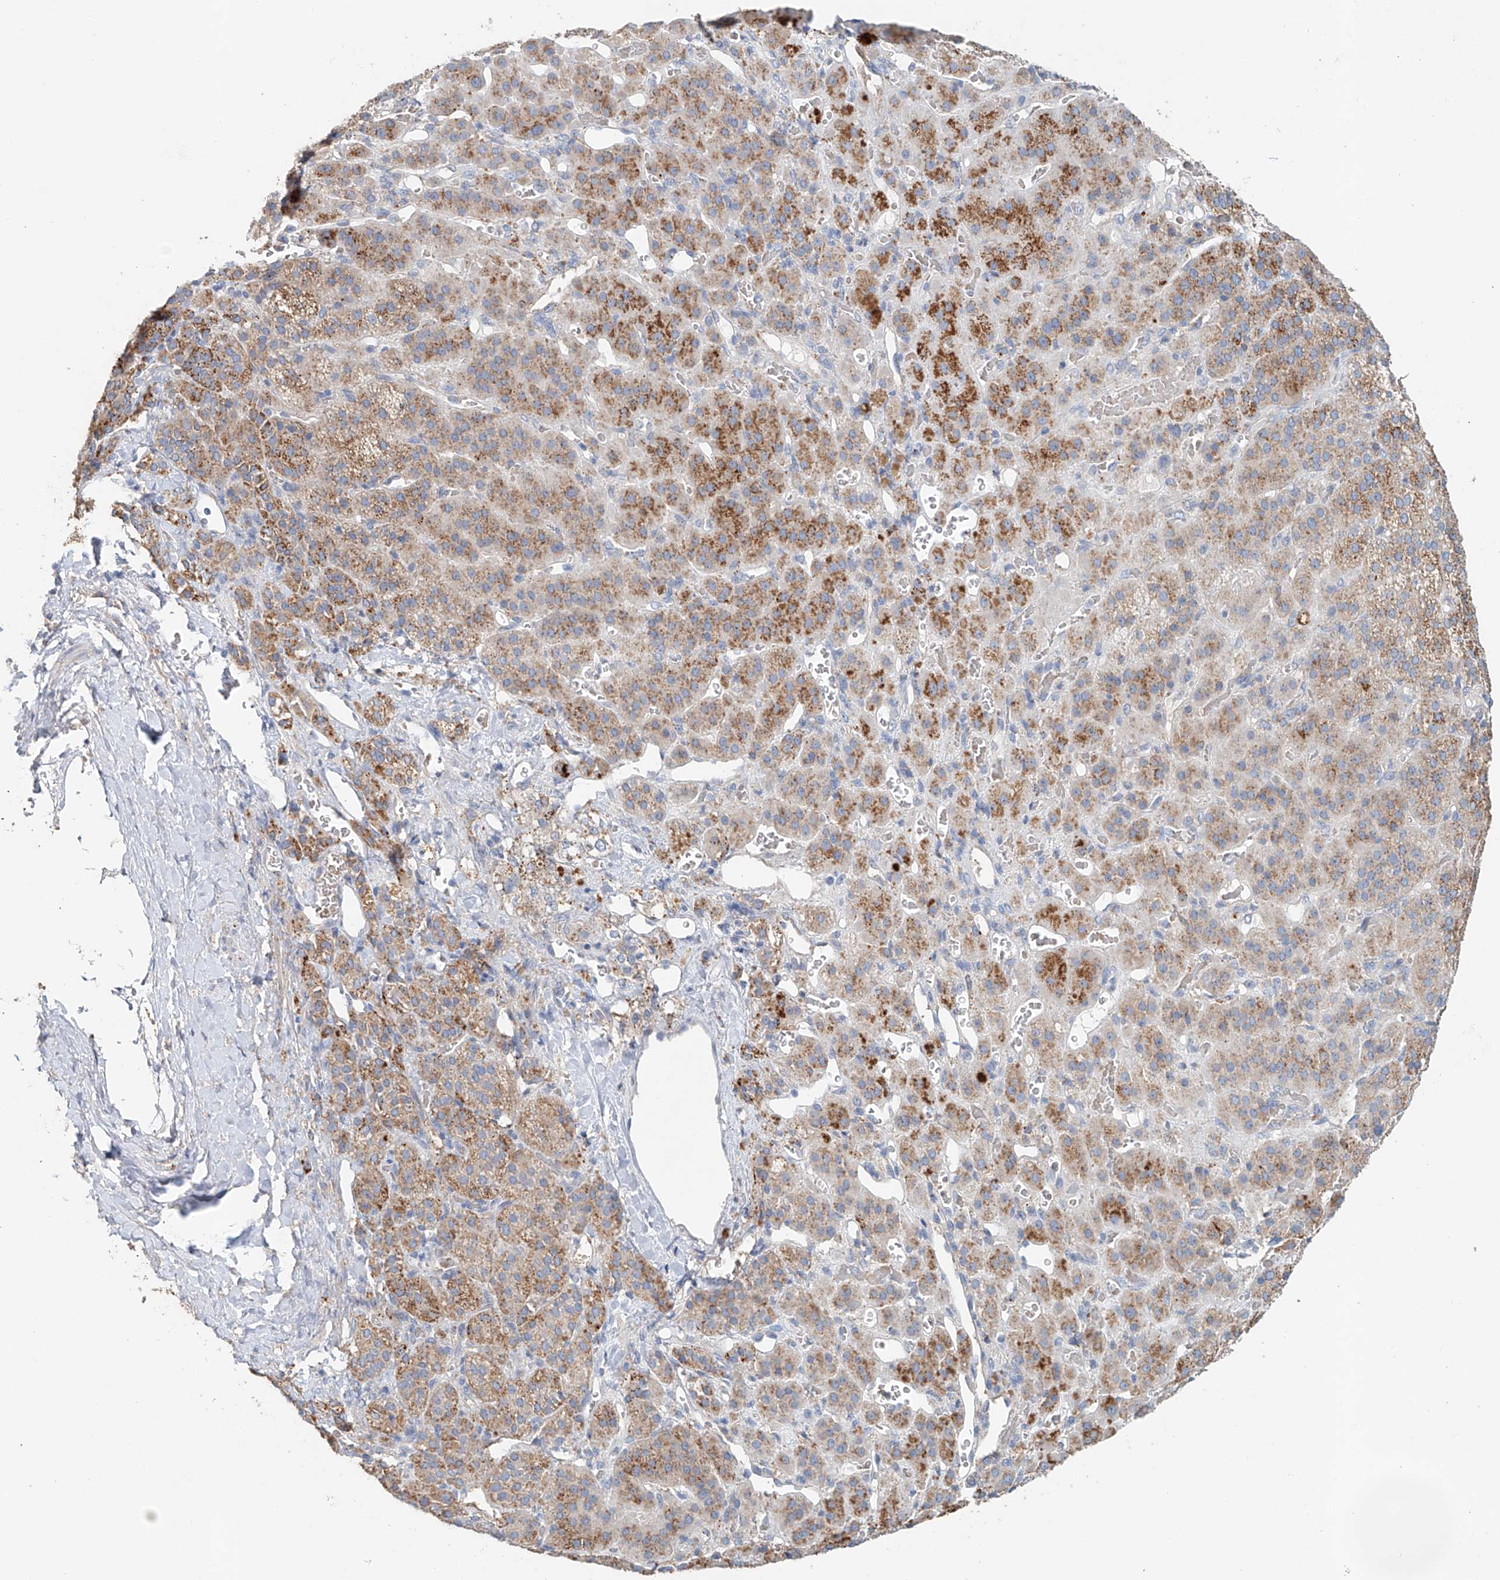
{"staining": {"intensity": "moderate", "quantity": "25%-75%", "location": "cytoplasmic/membranous"}, "tissue": "adrenal gland", "cell_type": "Glandular cells", "image_type": "normal", "snomed": [{"axis": "morphology", "description": "Normal tissue, NOS"}, {"axis": "topography", "description": "Adrenal gland"}], "caption": "Glandular cells demonstrate medium levels of moderate cytoplasmic/membranous staining in about 25%-75% of cells in benign human adrenal gland.", "gene": "TRIM47", "patient": {"sex": "male", "age": 57}}